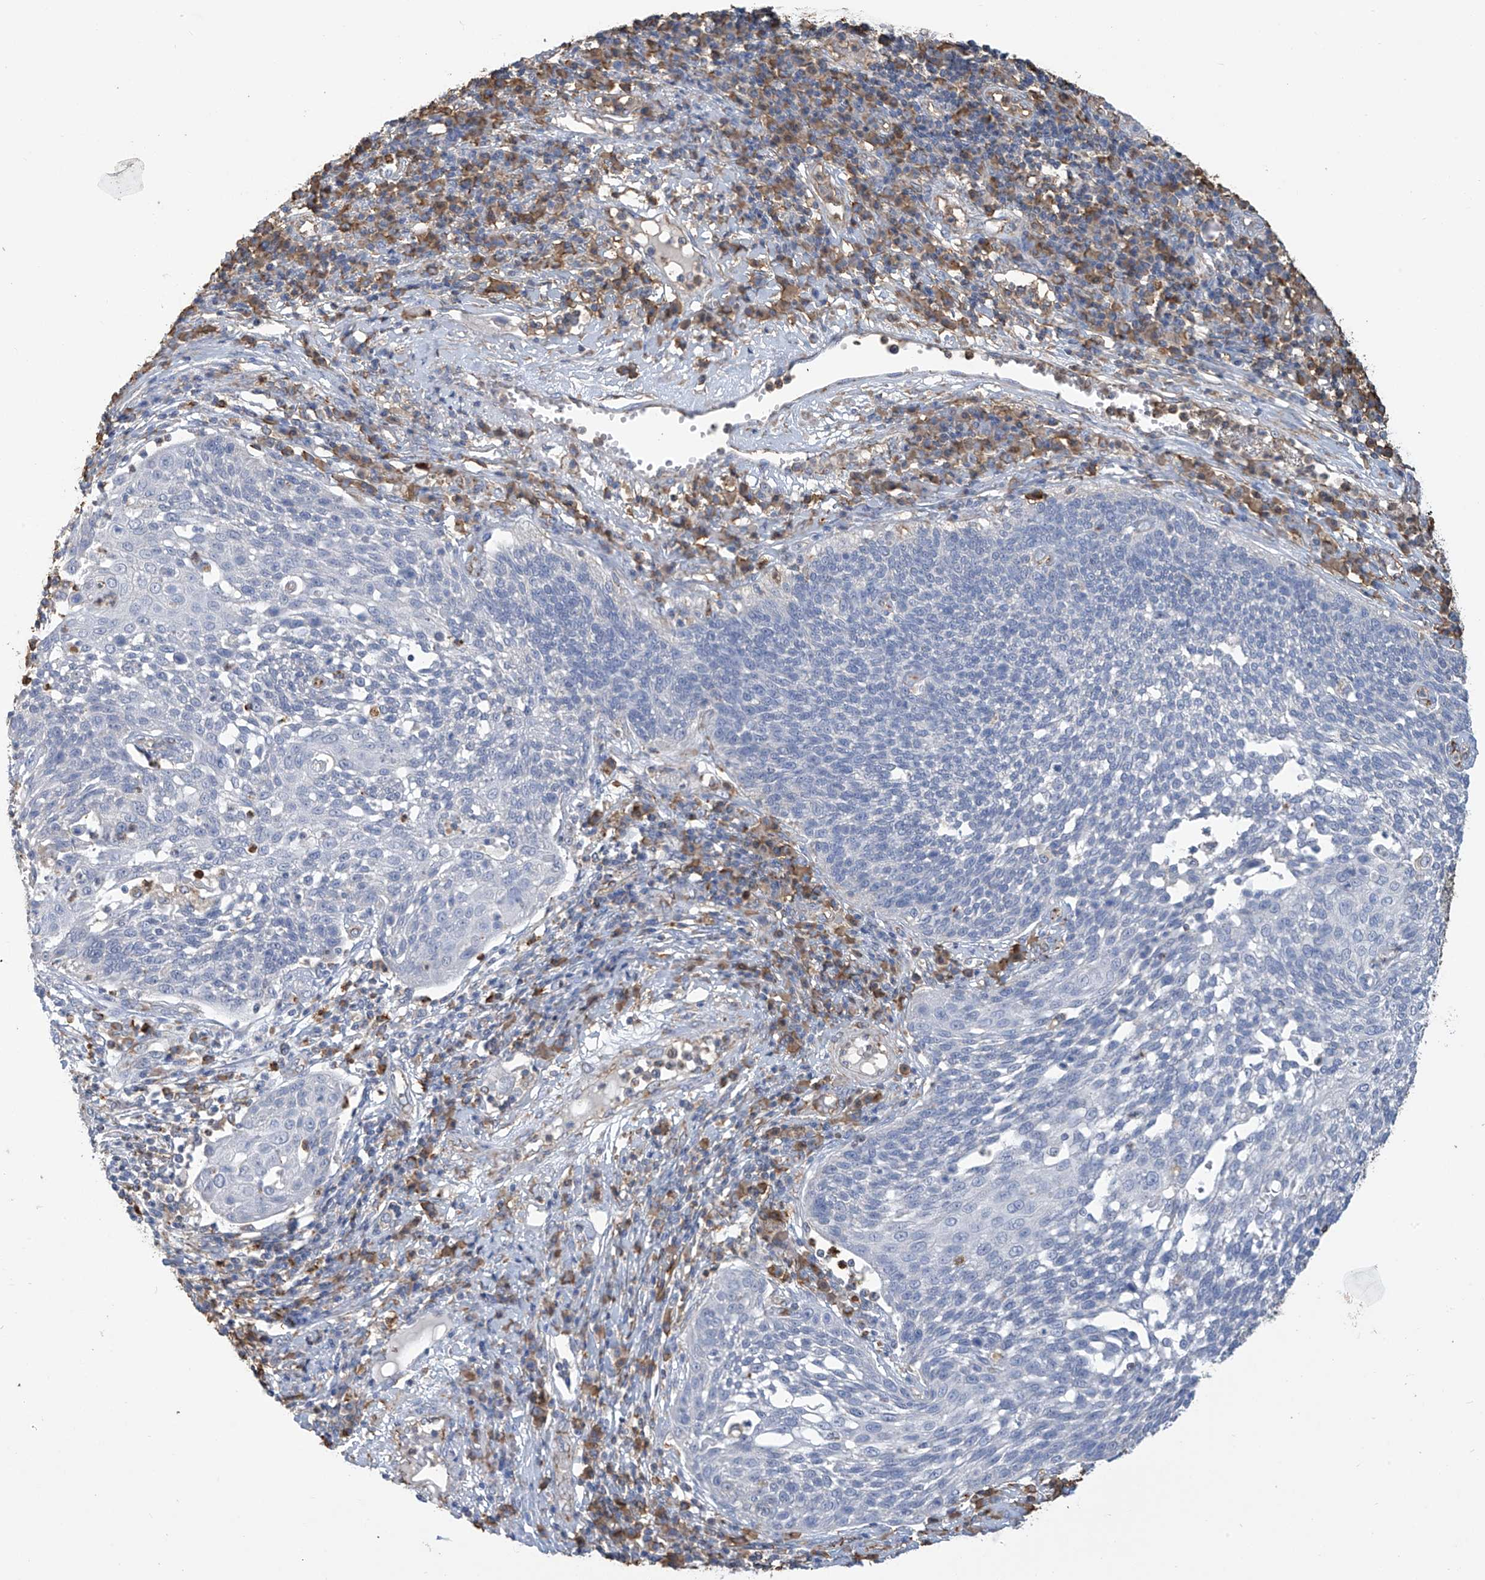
{"staining": {"intensity": "negative", "quantity": "none", "location": "none"}, "tissue": "cervical cancer", "cell_type": "Tumor cells", "image_type": "cancer", "snomed": [{"axis": "morphology", "description": "Squamous cell carcinoma, NOS"}, {"axis": "topography", "description": "Cervix"}], "caption": "An immunohistochemistry image of cervical cancer (squamous cell carcinoma) is shown. There is no staining in tumor cells of cervical cancer (squamous cell carcinoma).", "gene": "OGT", "patient": {"sex": "female", "age": 34}}